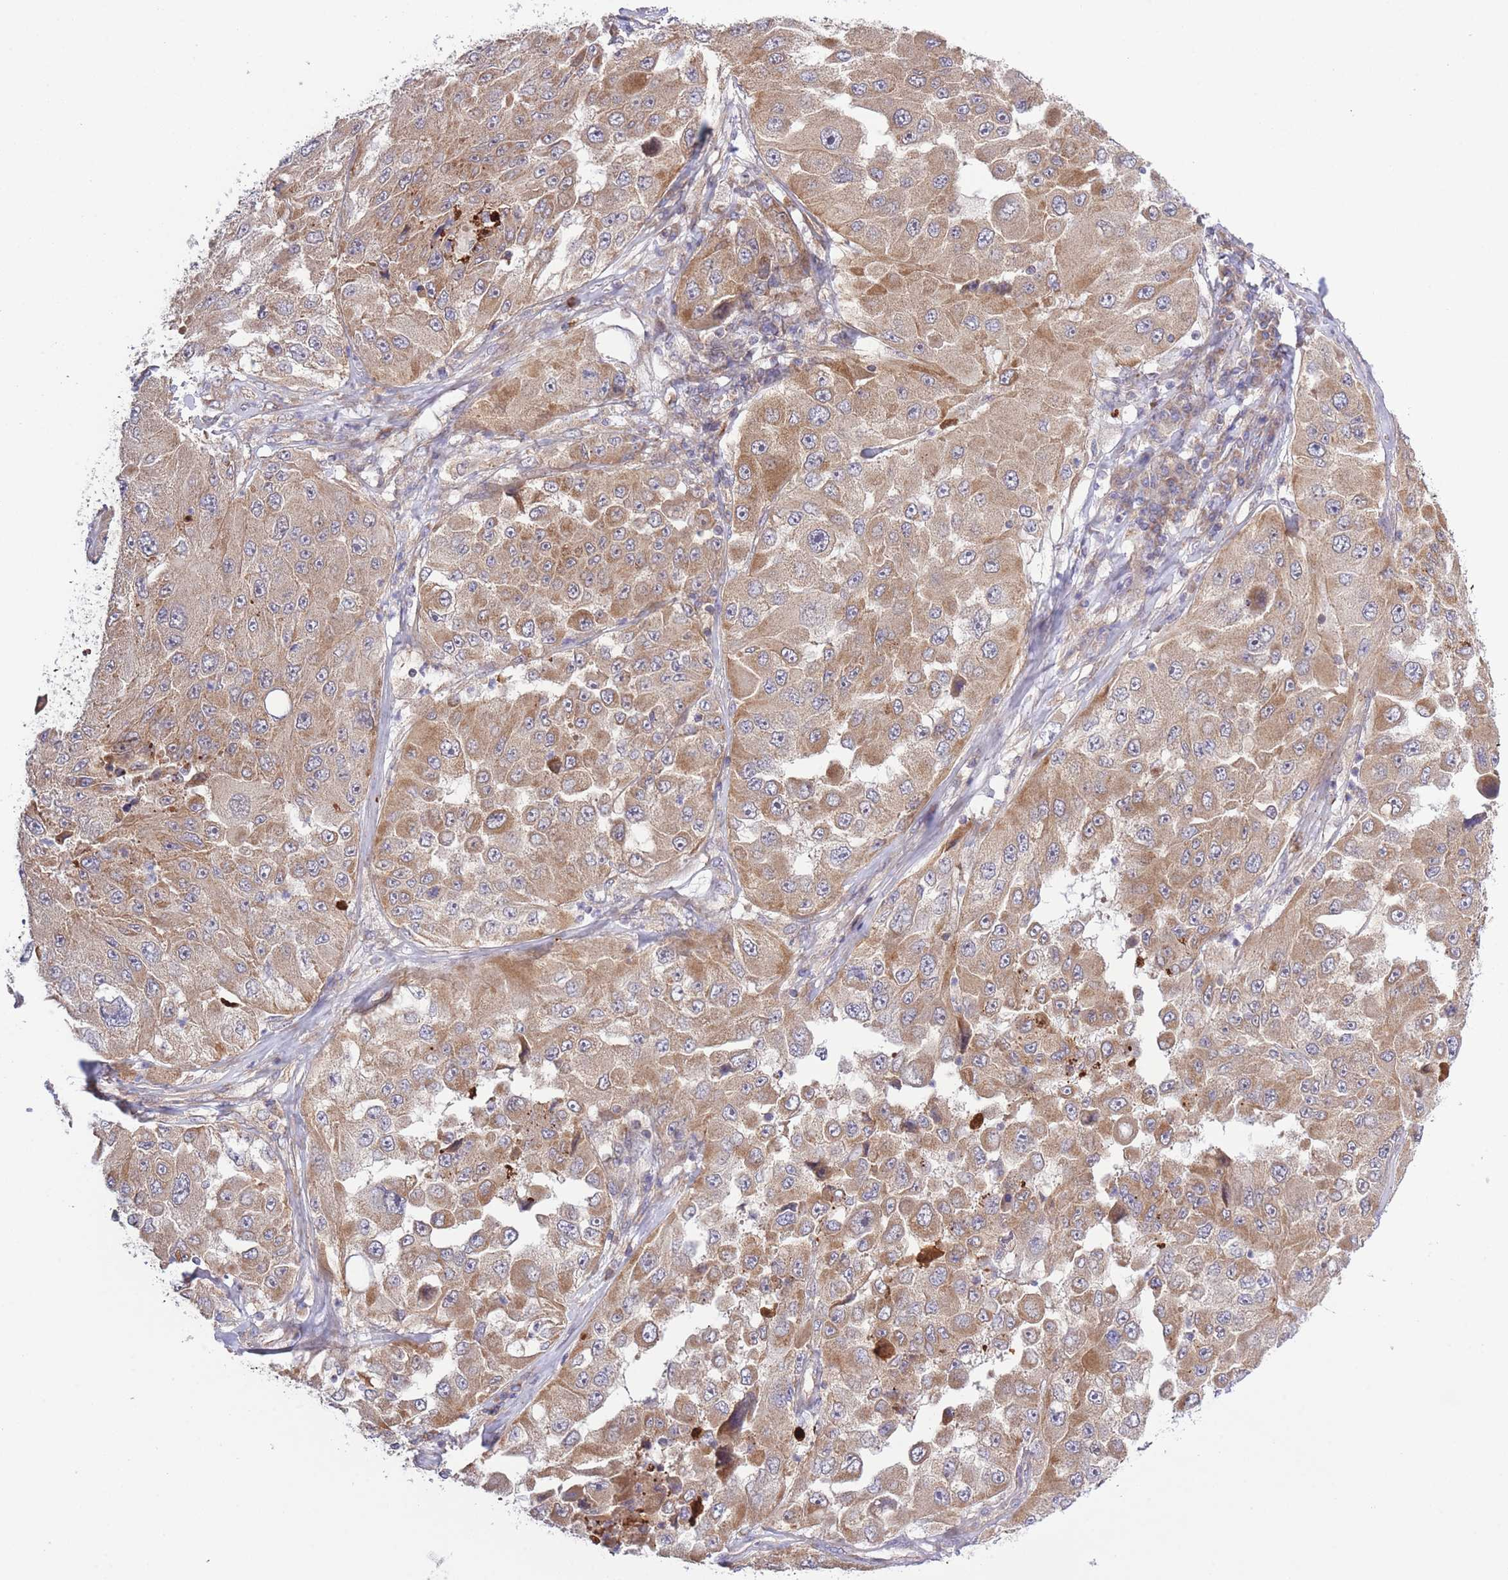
{"staining": {"intensity": "moderate", "quantity": ">75%", "location": "cytoplasmic/membranous"}, "tissue": "melanoma", "cell_type": "Tumor cells", "image_type": "cancer", "snomed": [{"axis": "morphology", "description": "Malignant melanoma, Metastatic site"}, {"axis": "topography", "description": "Lymph node"}], "caption": "Protein expression analysis of melanoma exhibits moderate cytoplasmic/membranous expression in approximately >75% of tumor cells.", "gene": "ATP13A2", "patient": {"sex": "male", "age": 62}}